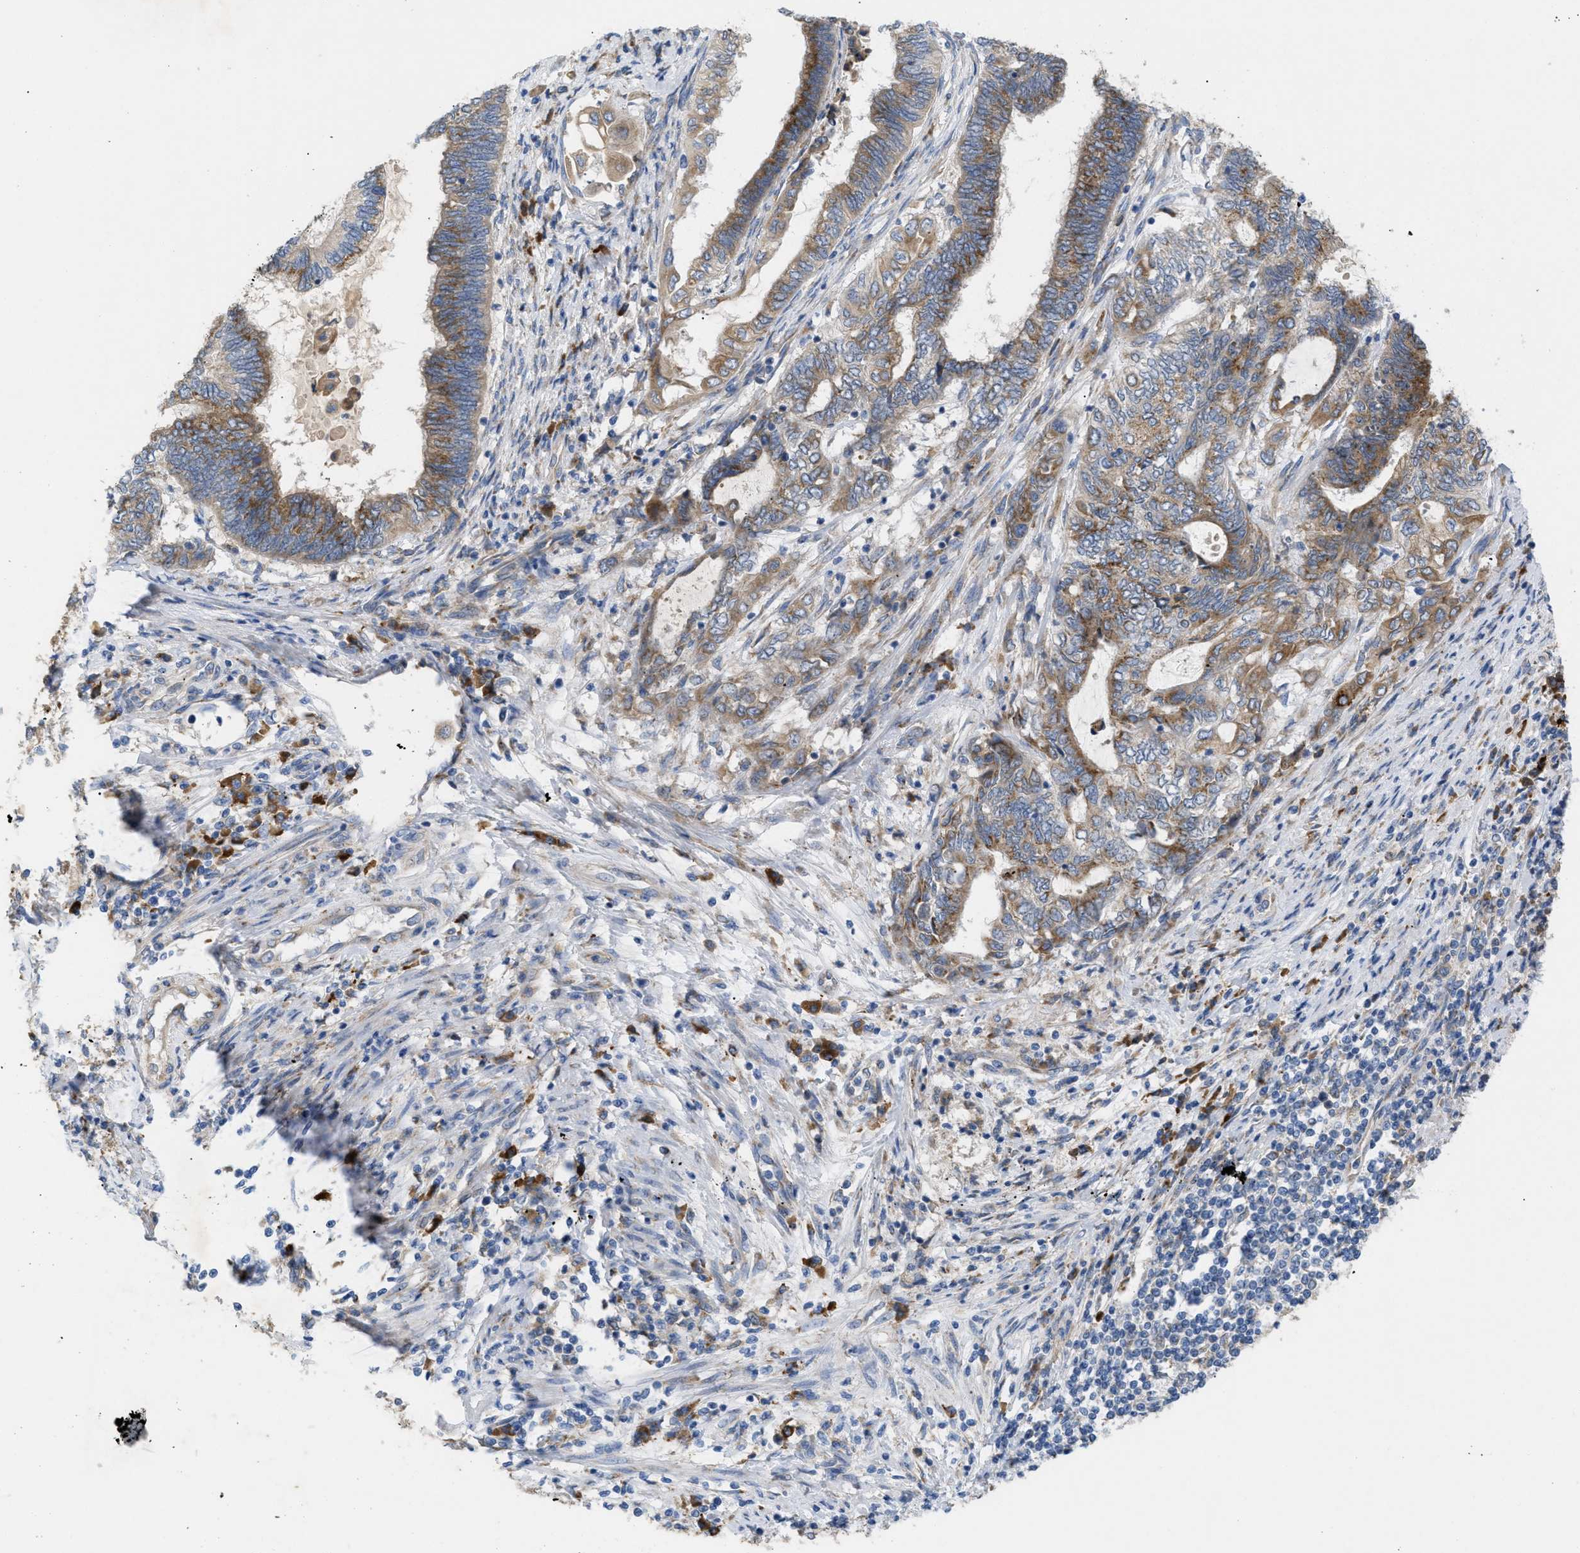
{"staining": {"intensity": "moderate", "quantity": ">75%", "location": "cytoplasmic/membranous"}, "tissue": "endometrial cancer", "cell_type": "Tumor cells", "image_type": "cancer", "snomed": [{"axis": "morphology", "description": "Adenocarcinoma, NOS"}, {"axis": "topography", "description": "Uterus"}, {"axis": "topography", "description": "Endometrium"}], "caption": "Immunohistochemistry (IHC) staining of endometrial adenocarcinoma, which demonstrates medium levels of moderate cytoplasmic/membranous expression in approximately >75% of tumor cells indicating moderate cytoplasmic/membranous protein positivity. The staining was performed using DAB (3,3'-diaminobenzidine) (brown) for protein detection and nuclei were counterstained in hematoxylin (blue).", "gene": "SLC50A1", "patient": {"sex": "female", "age": 70}}